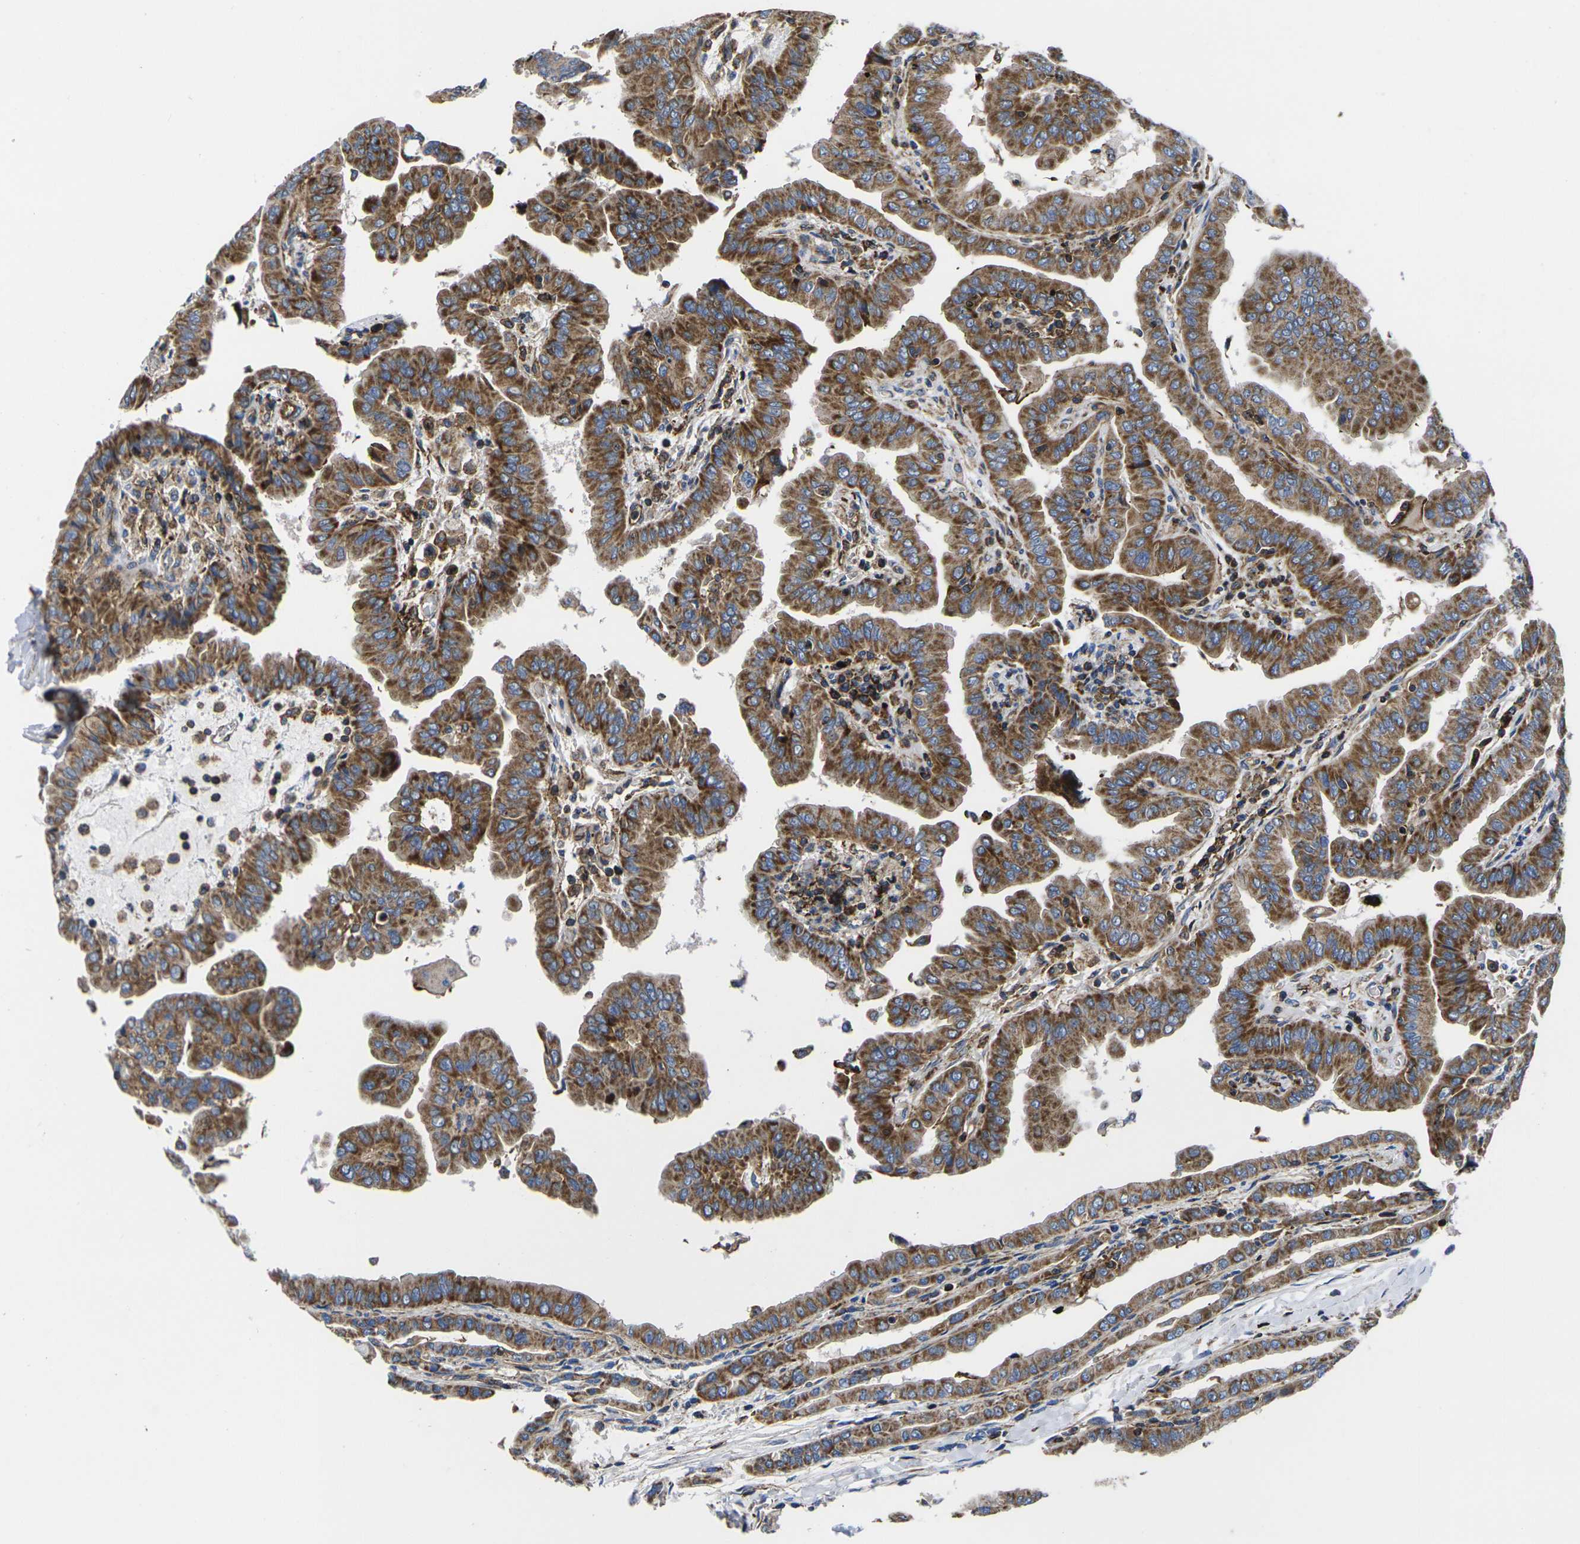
{"staining": {"intensity": "moderate", "quantity": ">75%", "location": "cytoplasmic/membranous"}, "tissue": "thyroid cancer", "cell_type": "Tumor cells", "image_type": "cancer", "snomed": [{"axis": "morphology", "description": "Papillary adenocarcinoma, NOS"}, {"axis": "topography", "description": "Thyroid gland"}], "caption": "Human papillary adenocarcinoma (thyroid) stained for a protein (brown) exhibits moderate cytoplasmic/membranous positive staining in about >75% of tumor cells.", "gene": "GPR4", "patient": {"sex": "male", "age": 33}}